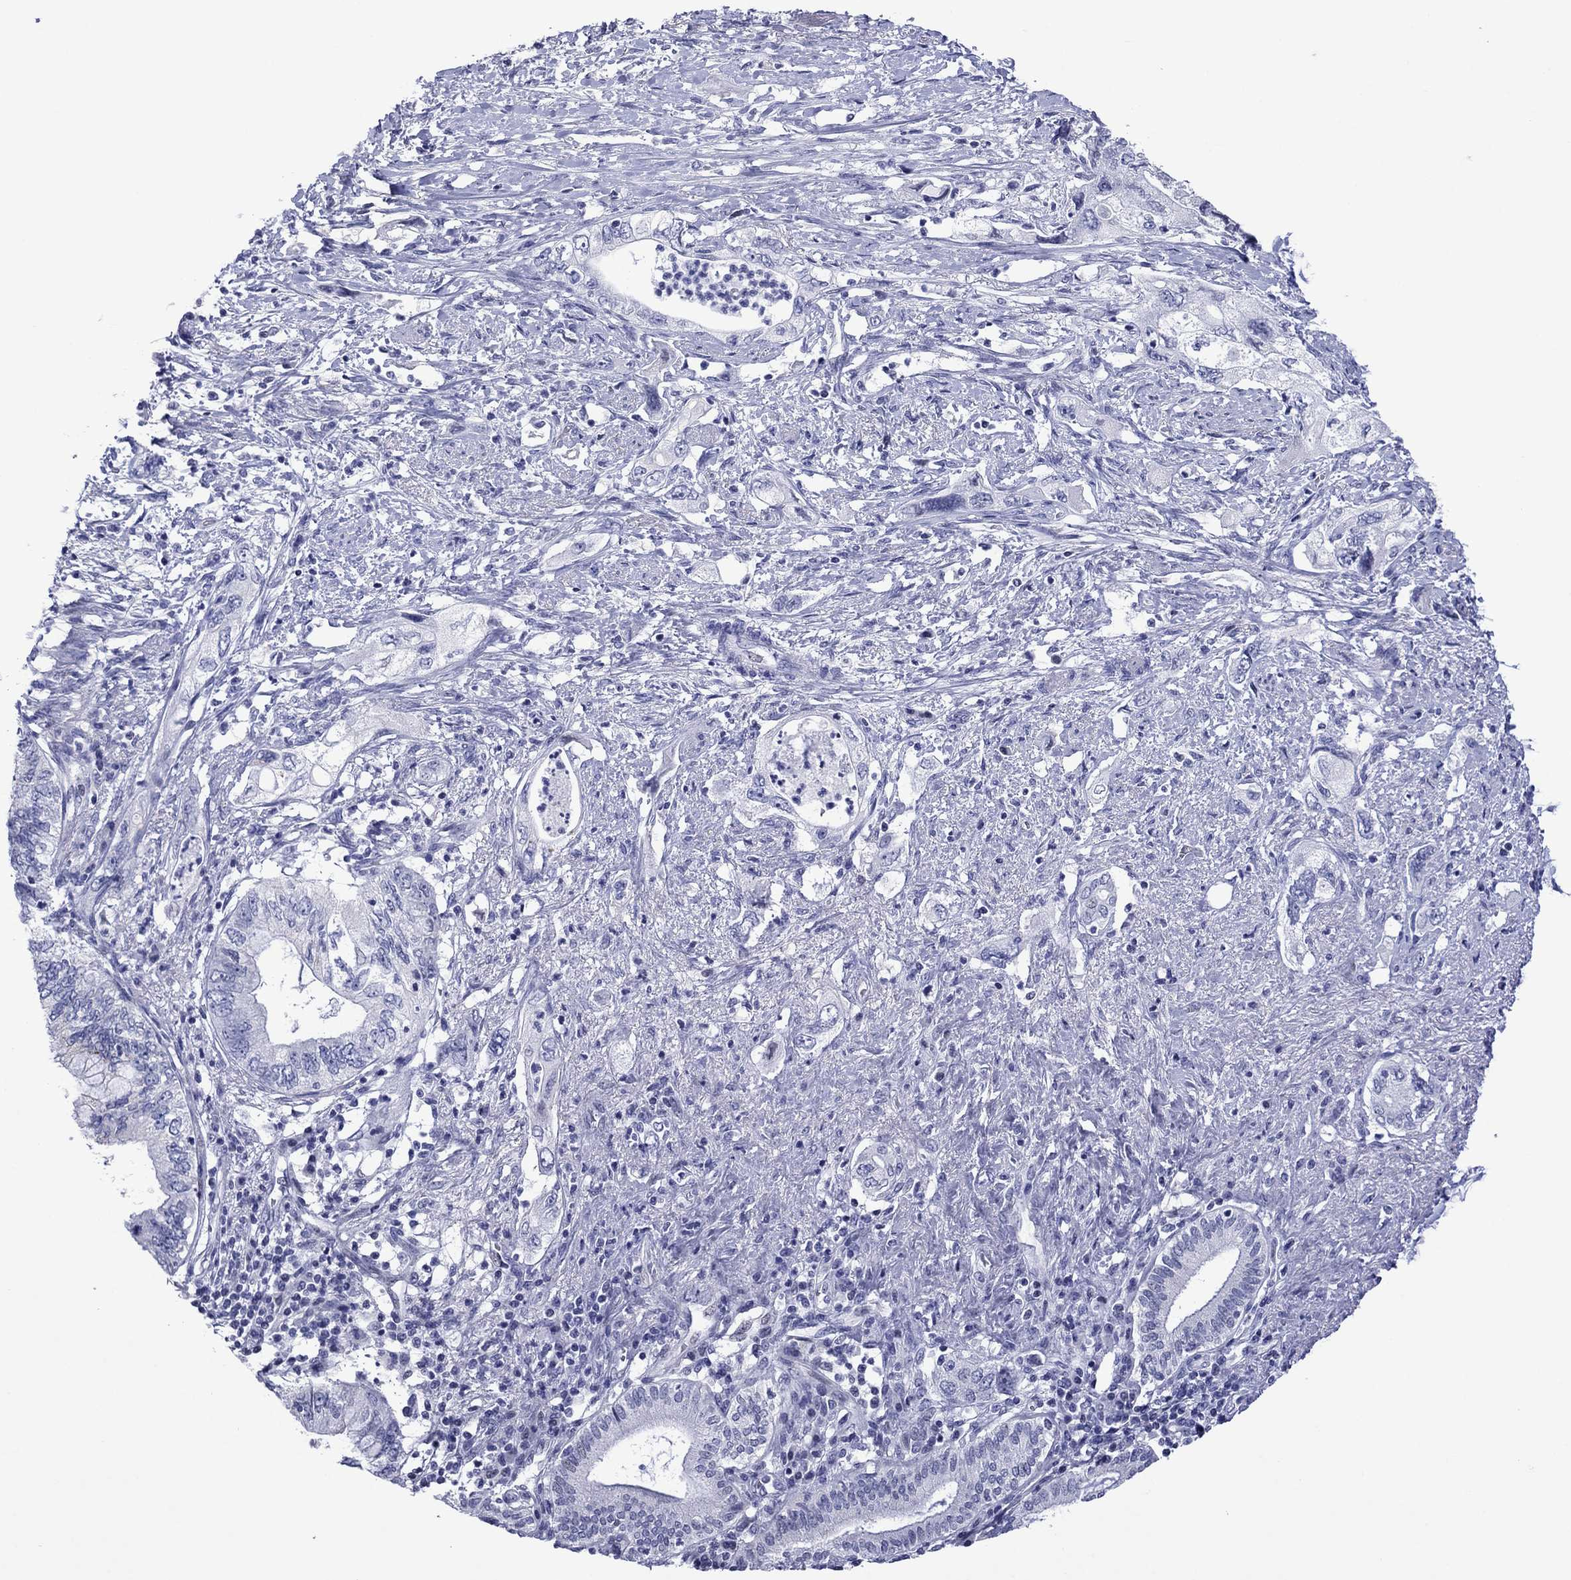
{"staining": {"intensity": "negative", "quantity": "none", "location": "none"}, "tissue": "pancreatic cancer", "cell_type": "Tumor cells", "image_type": "cancer", "snomed": [{"axis": "morphology", "description": "Adenocarcinoma, NOS"}, {"axis": "topography", "description": "Pancreas"}], "caption": "Adenocarcinoma (pancreatic) was stained to show a protein in brown. There is no significant expression in tumor cells.", "gene": "PIWIL1", "patient": {"sex": "female", "age": 73}}